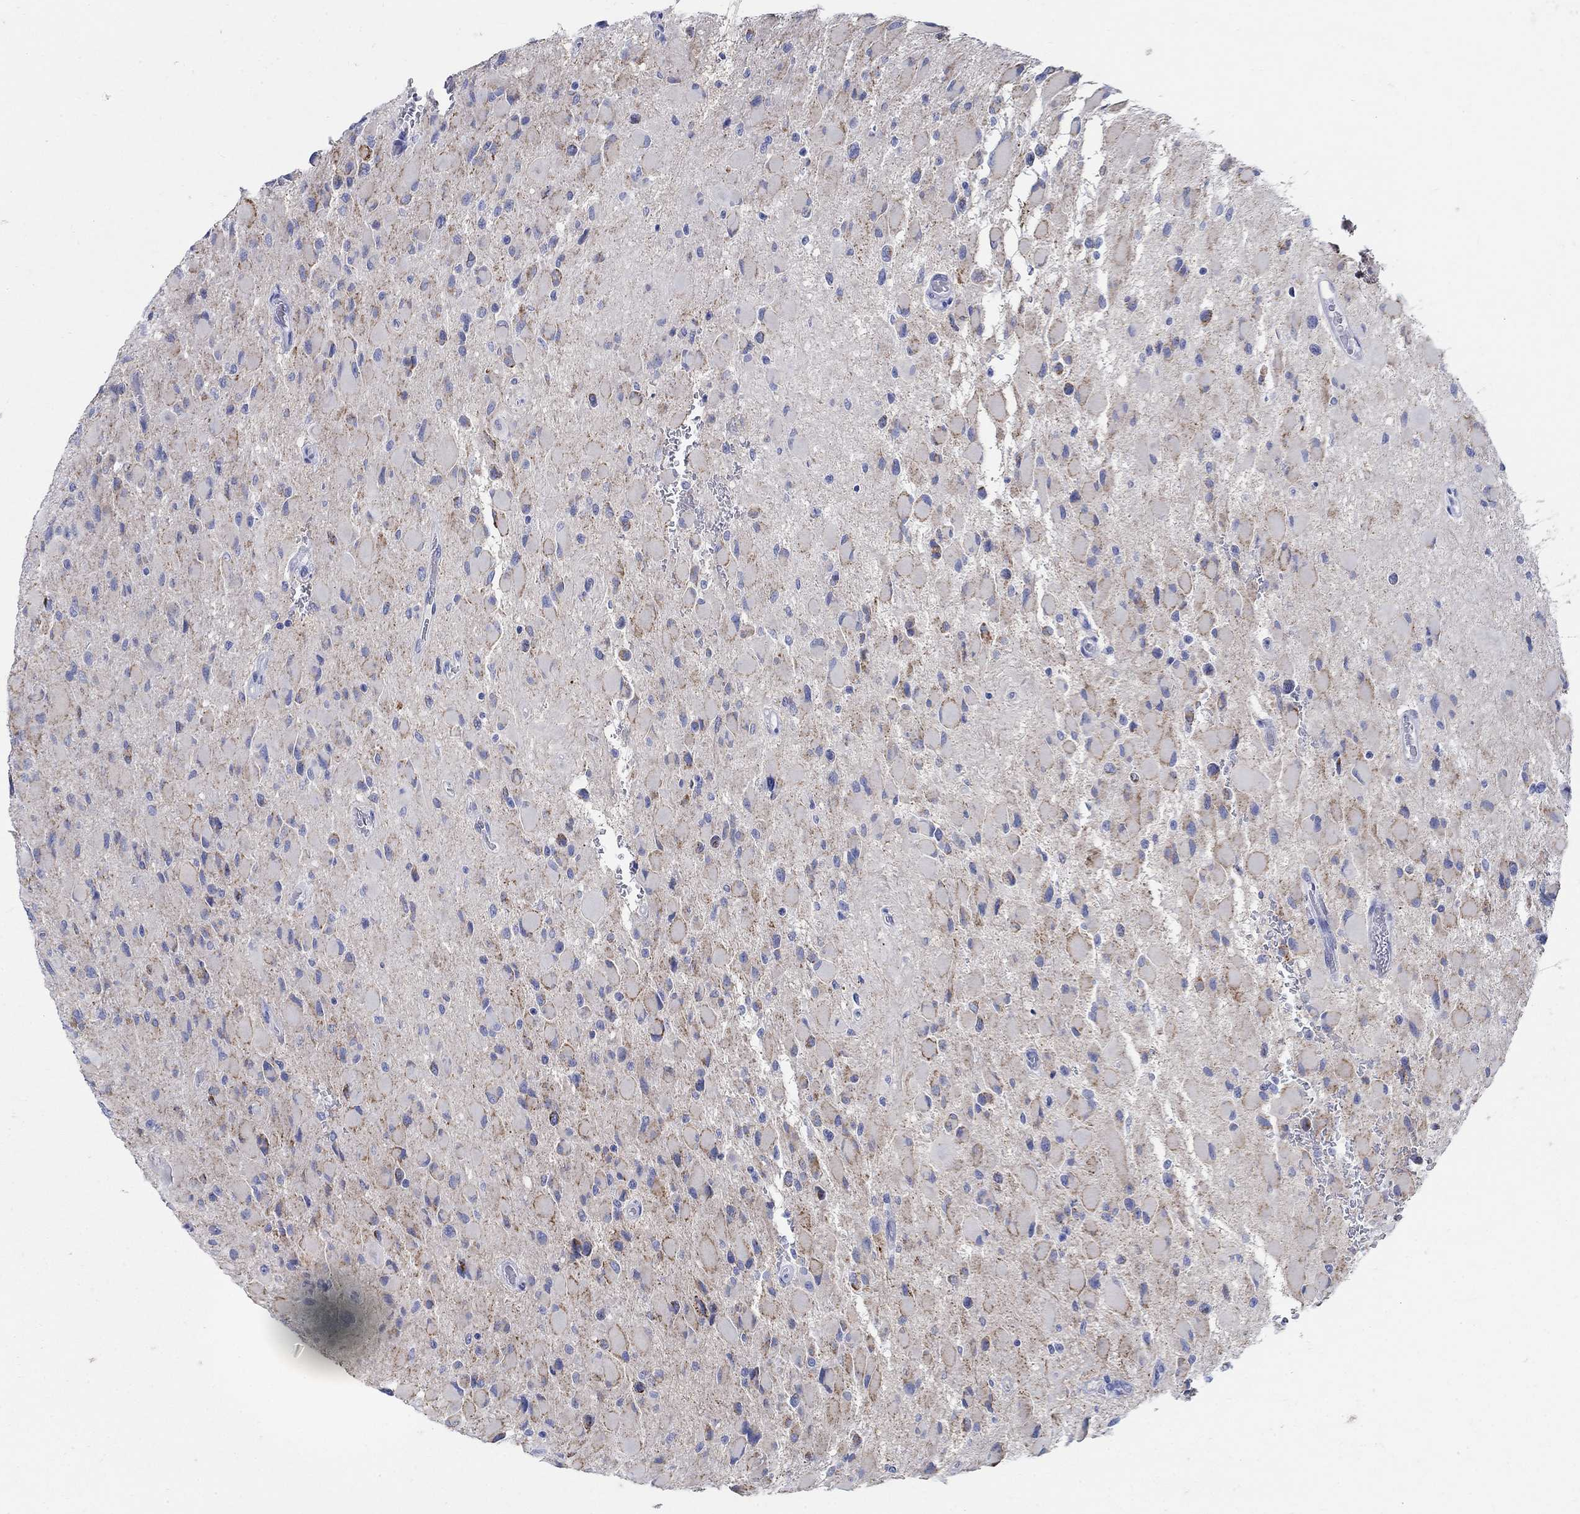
{"staining": {"intensity": "moderate", "quantity": "<25%", "location": "cytoplasmic/membranous"}, "tissue": "glioma", "cell_type": "Tumor cells", "image_type": "cancer", "snomed": [{"axis": "morphology", "description": "Glioma, malignant, High grade"}, {"axis": "topography", "description": "Cerebral cortex"}], "caption": "The micrograph reveals immunohistochemical staining of glioma. There is moderate cytoplasmic/membranous positivity is identified in about <25% of tumor cells. (IHC, brightfield microscopy, high magnification).", "gene": "ZDHHC14", "patient": {"sex": "female", "age": 36}}